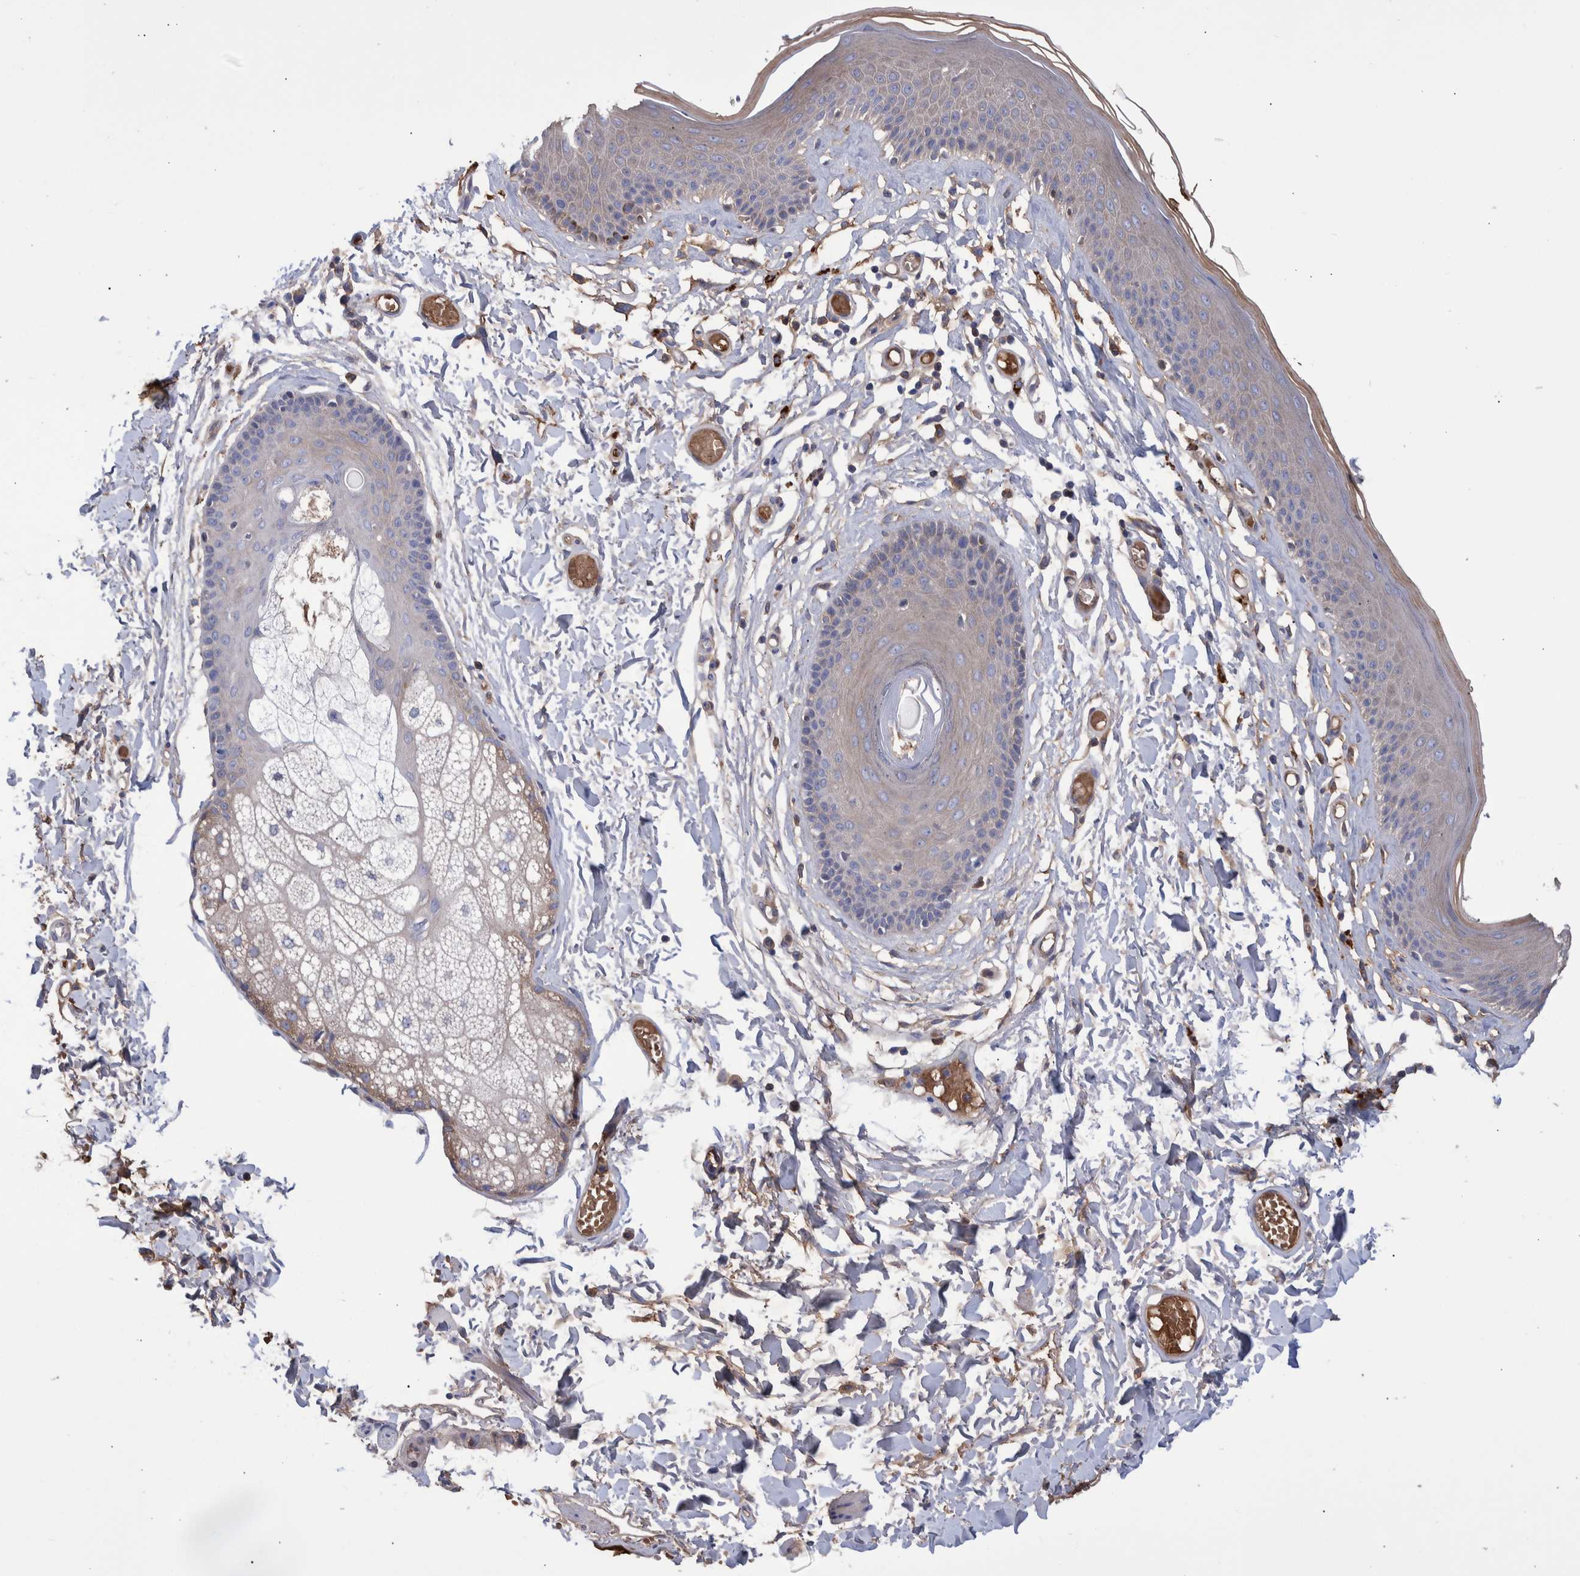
{"staining": {"intensity": "weak", "quantity": "<25%", "location": "cytoplasmic/membranous"}, "tissue": "skin", "cell_type": "Epidermal cells", "image_type": "normal", "snomed": [{"axis": "morphology", "description": "Normal tissue, NOS"}, {"axis": "topography", "description": "Vulva"}], "caption": "IHC photomicrograph of normal human skin stained for a protein (brown), which exhibits no expression in epidermal cells.", "gene": "DLL4", "patient": {"sex": "female", "age": 73}}